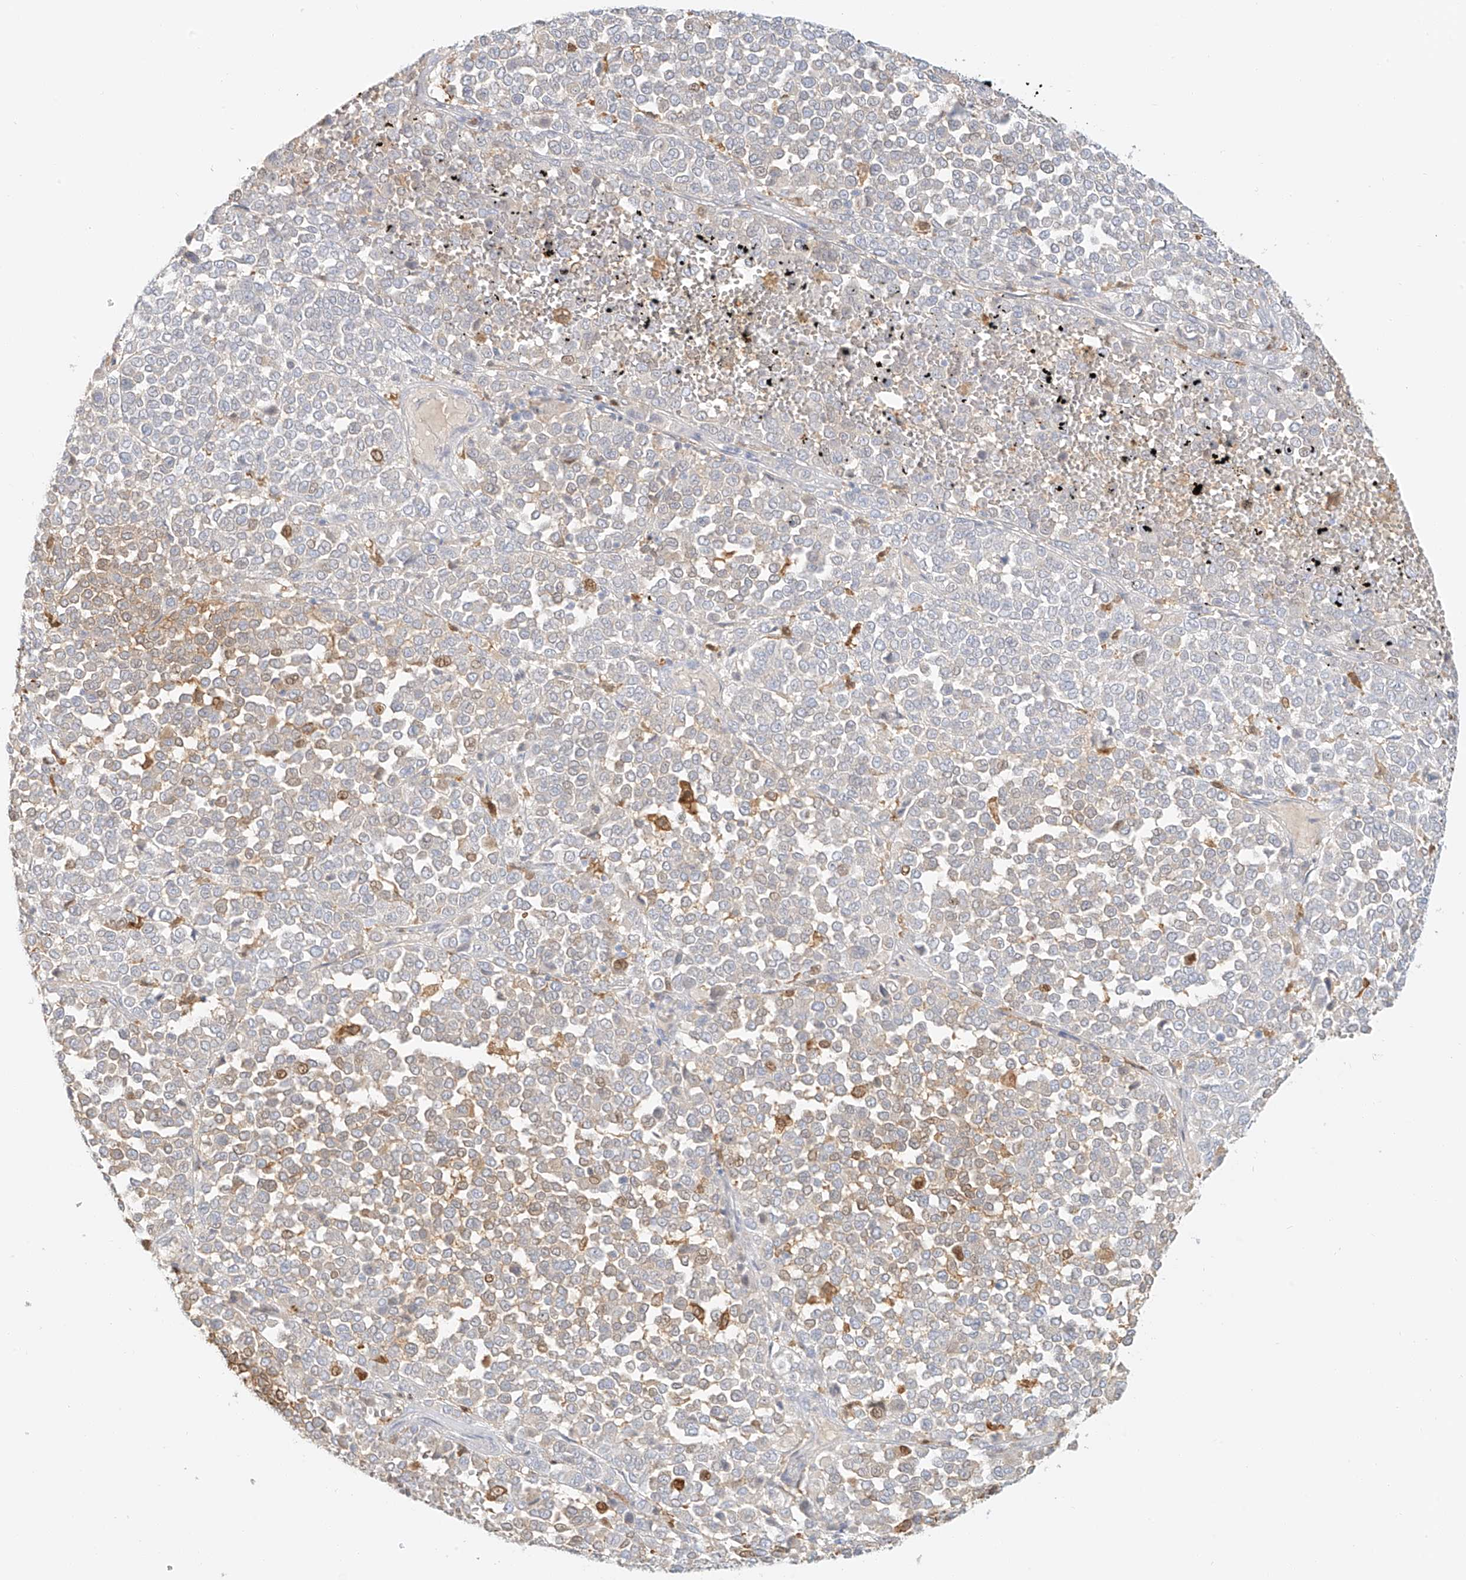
{"staining": {"intensity": "moderate", "quantity": "<25%", "location": "cytoplasmic/membranous"}, "tissue": "melanoma", "cell_type": "Tumor cells", "image_type": "cancer", "snomed": [{"axis": "morphology", "description": "Malignant melanoma, Metastatic site"}, {"axis": "topography", "description": "Pancreas"}], "caption": "The immunohistochemical stain shows moderate cytoplasmic/membranous expression in tumor cells of malignant melanoma (metastatic site) tissue.", "gene": "UPK1B", "patient": {"sex": "female", "age": 30}}